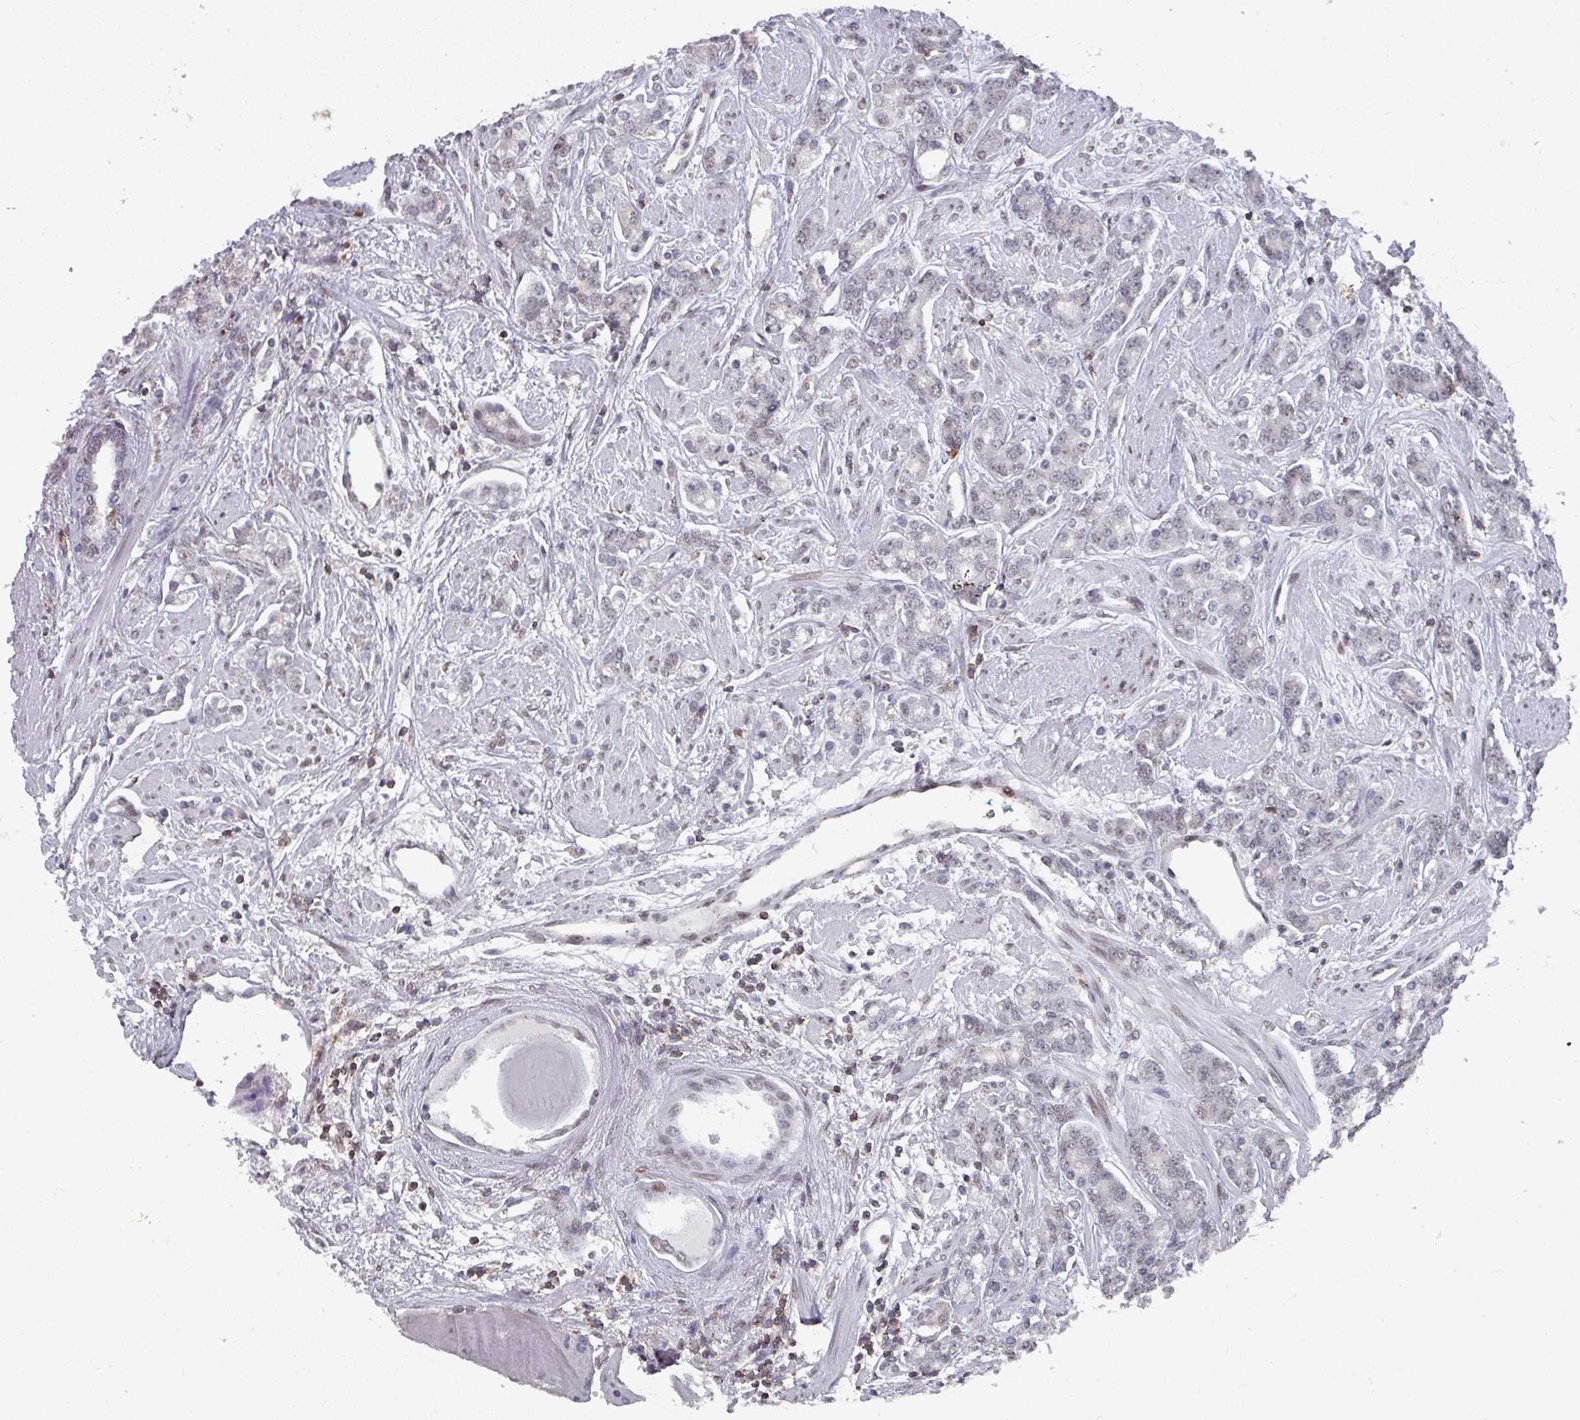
{"staining": {"intensity": "negative", "quantity": "none", "location": "none"}, "tissue": "prostate cancer", "cell_type": "Tumor cells", "image_type": "cancer", "snomed": [{"axis": "morphology", "description": "Adenocarcinoma, High grade"}, {"axis": "topography", "description": "Prostate"}], "caption": "This is an immunohistochemistry (IHC) micrograph of adenocarcinoma (high-grade) (prostate). There is no expression in tumor cells.", "gene": "RASAL3", "patient": {"sex": "male", "age": 62}}